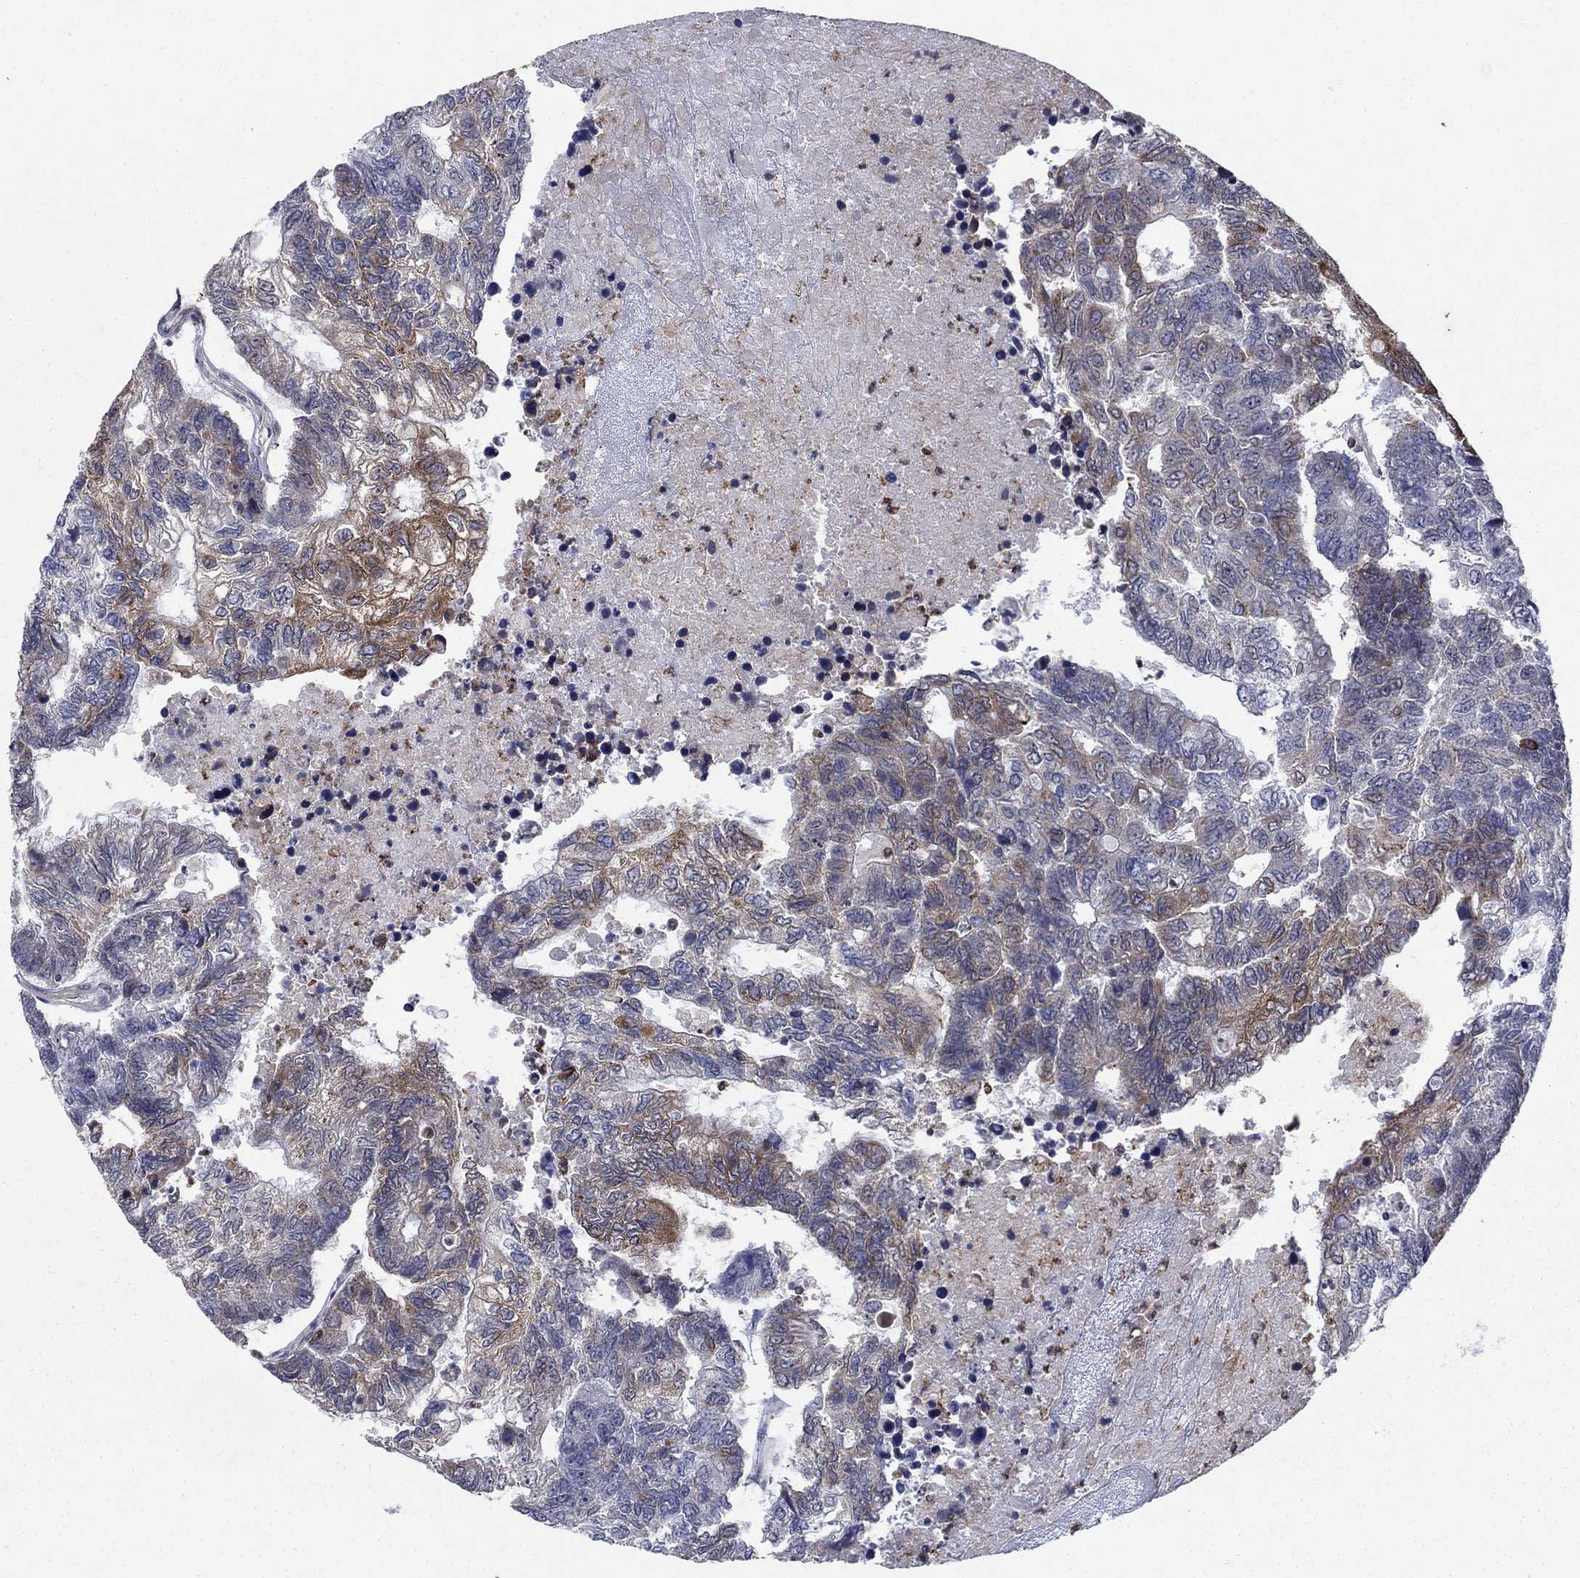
{"staining": {"intensity": "moderate", "quantity": "<25%", "location": "cytoplasmic/membranous"}, "tissue": "colorectal cancer", "cell_type": "Tumor cells", "image_type": "cancer", "snomed": [{"axis": "morphology", "description": "Adenocarcinoma, NOS"}, {"axis": "topography", "description": "Colon"}], "caption": "An IHC micrograph of neoplastic tissue is shown. Protein staining in brown labels moderate cytoplasmic/membranous positivity in colorectal cancer (adenocarcinoma) within tumor cells.", "gene": "DHRS7", "patient": {"sex": "female", "age": 48}}